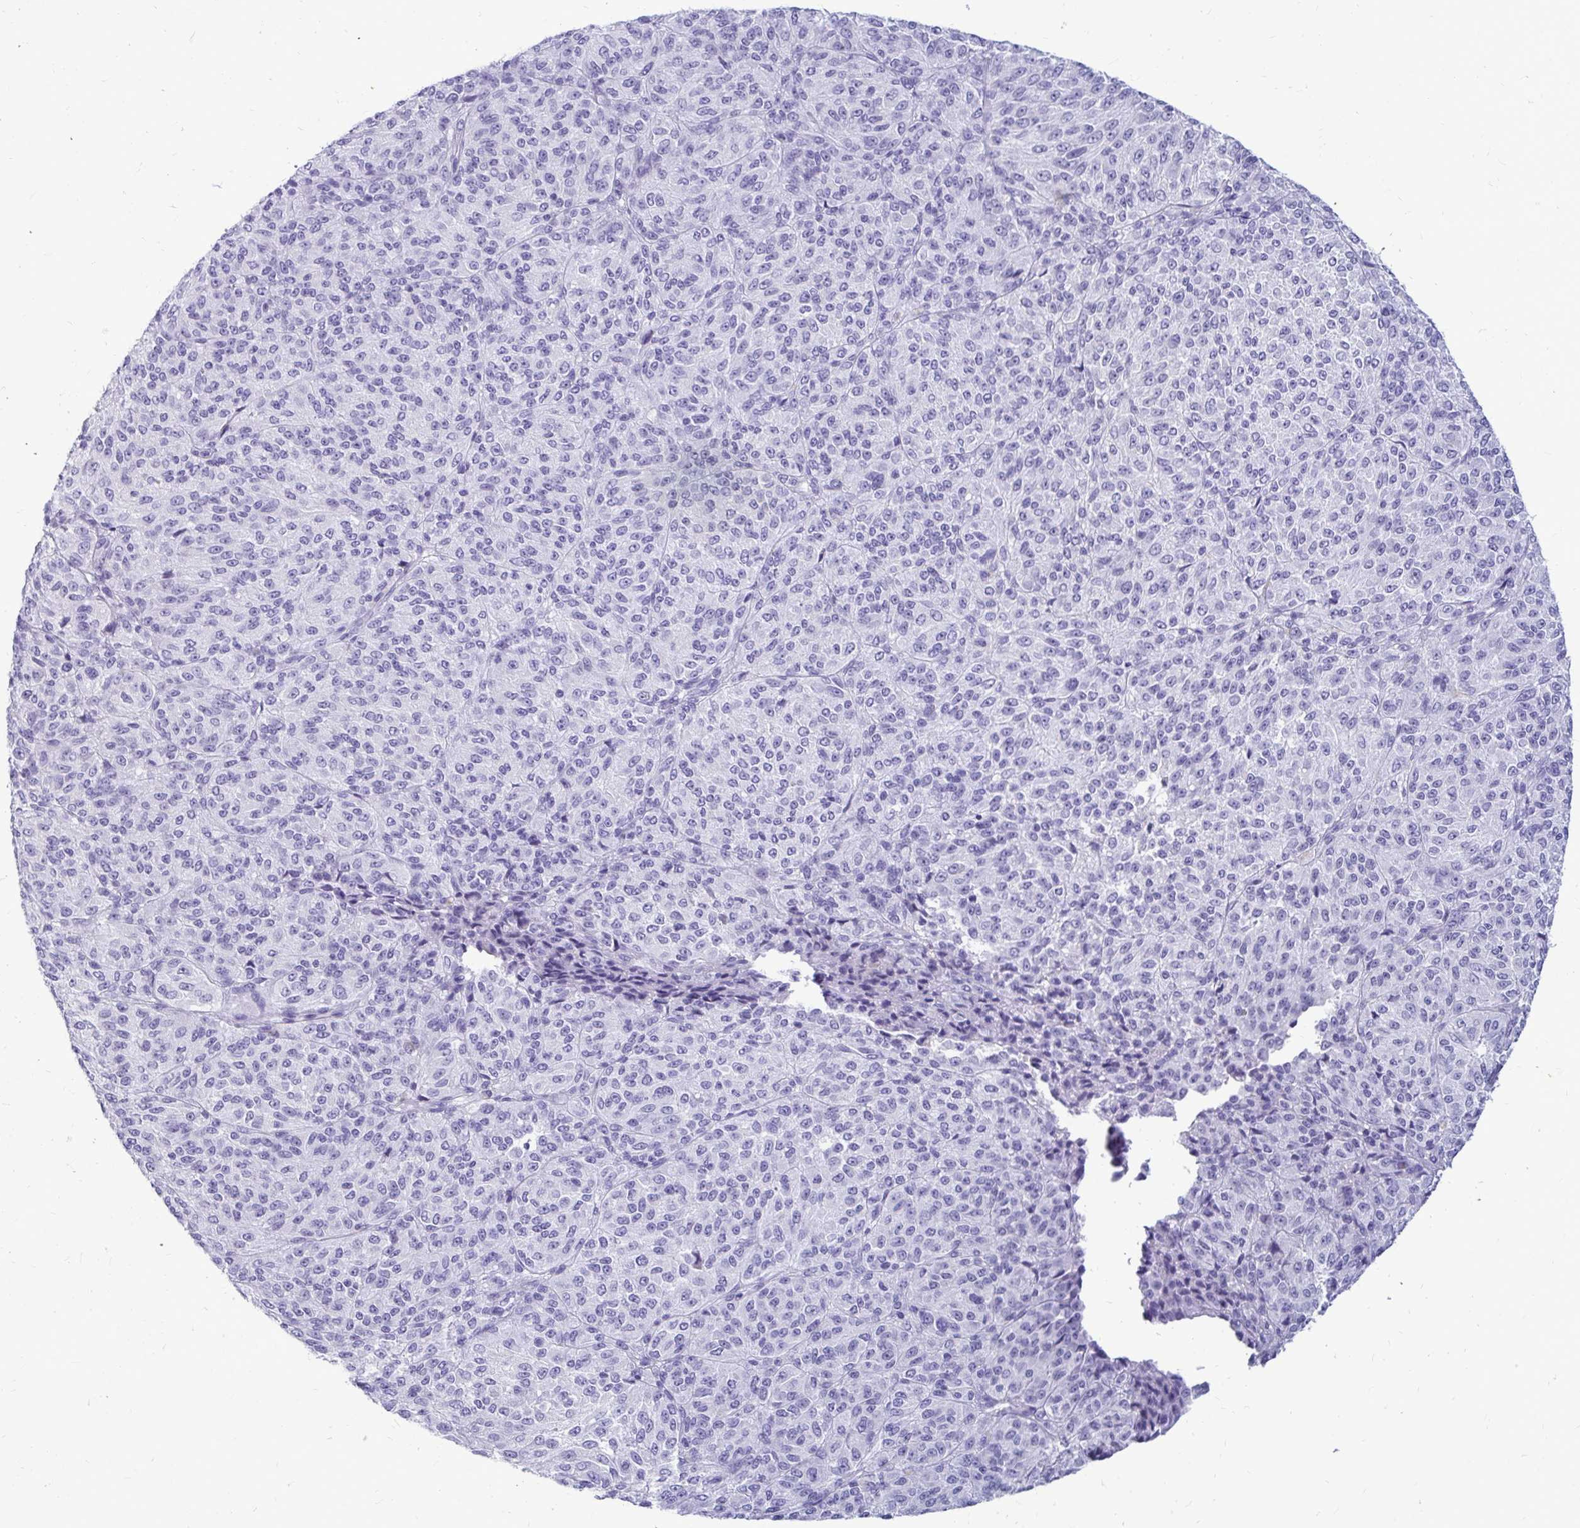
{"staining": {"intensity": "negative", "quantity": "none", "location": "none"}, "tissue": "melanoma", "cell_type": "Tumor cells", "image_type": "cancer", "snomed": [{"axis": "morphology", "description": "Malignant melanoma, Metastatic site"}, {"axis": "topography", "description": "Brain"}], "caption": "This histopathology image is of malignant melanoma (metastatic site) stained with immunohistochemistry to label a protein in brown with the nuclei are counter-stained blue. There is no staining in tumor cells.", "gene": "NANOGNB", "patient": {"sex": "female", "age": 56}}